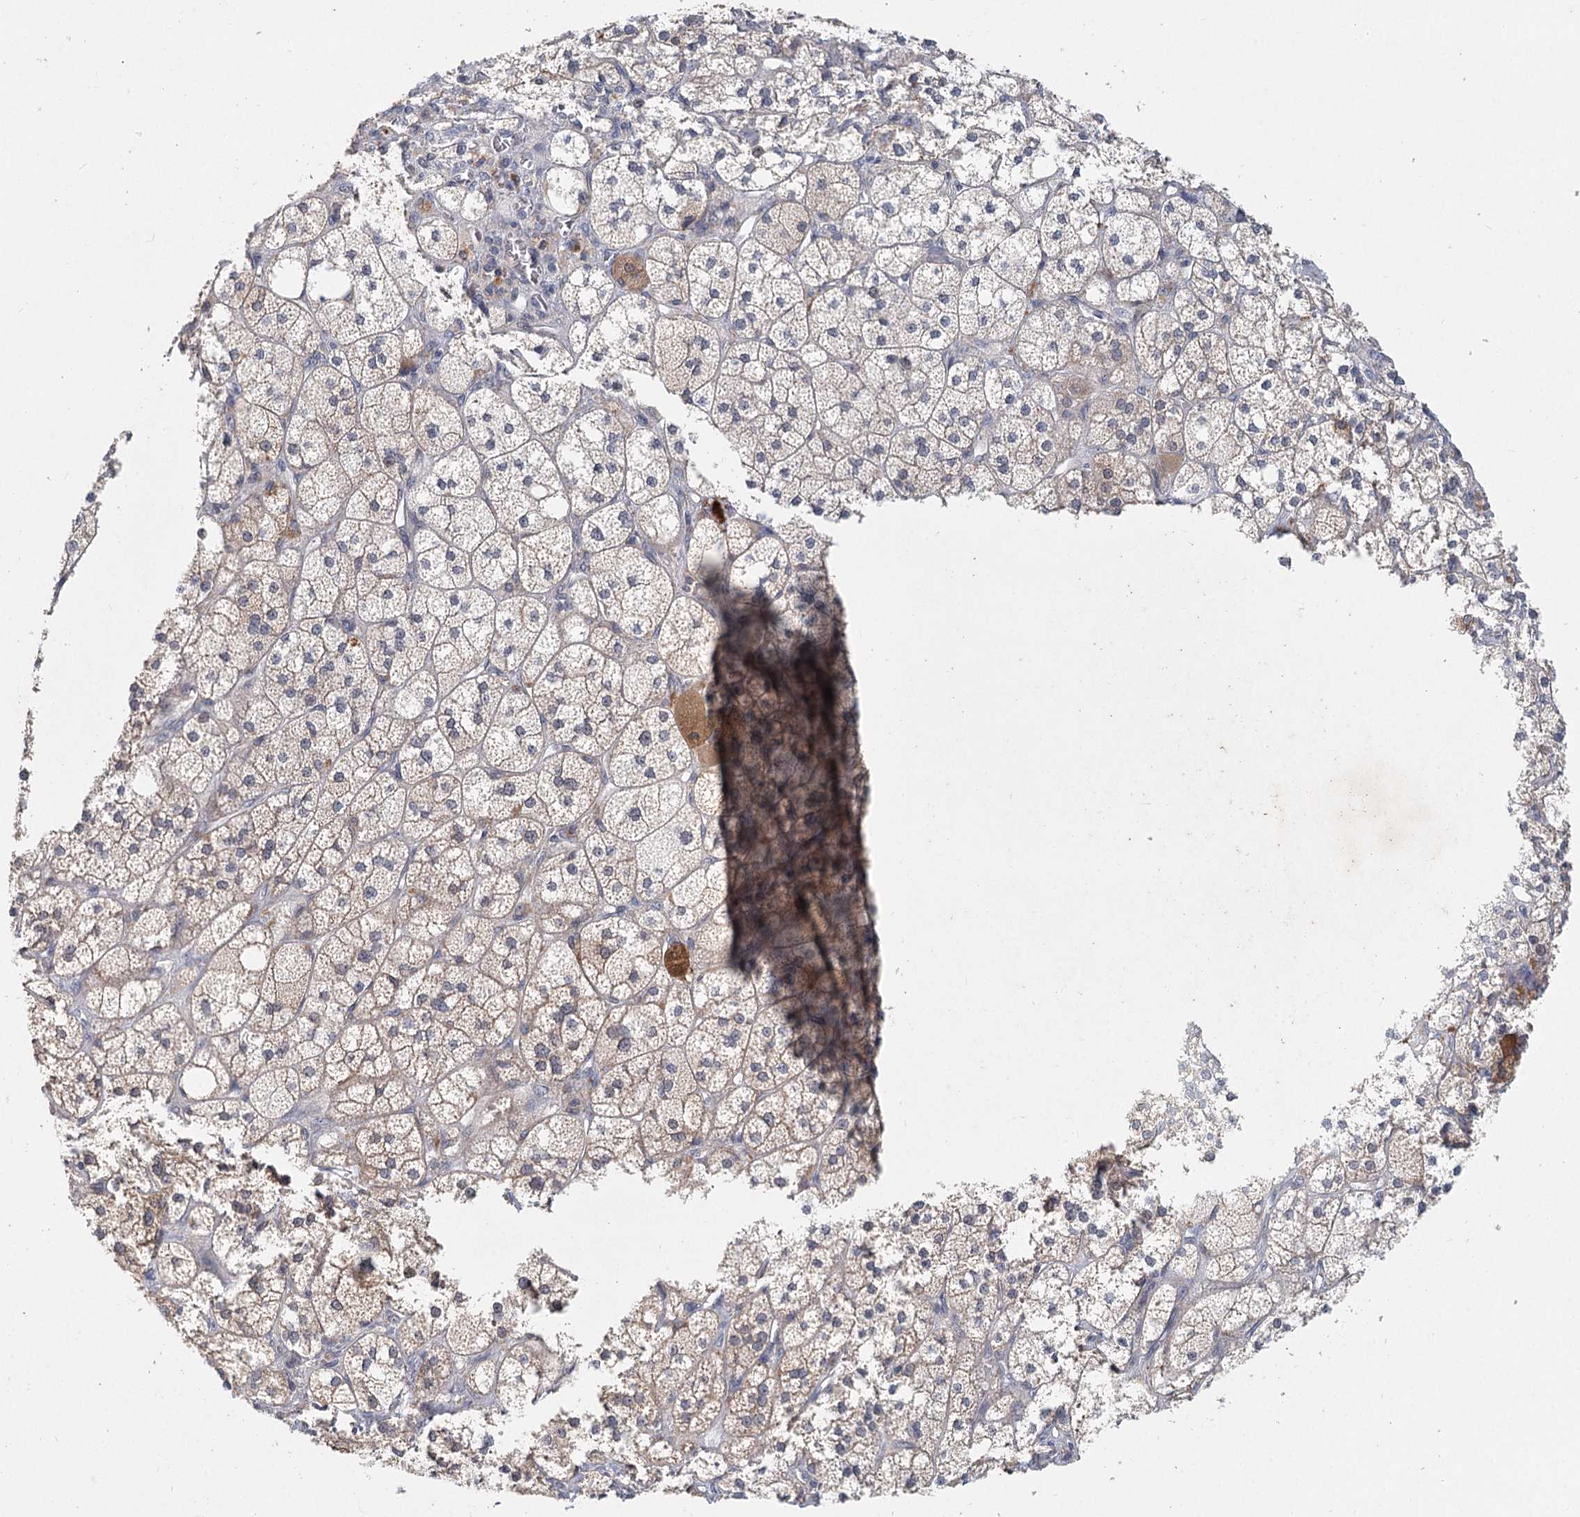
{"staining": {"intensity": "moderate", "quantity": "25%-75%", "location": "cytoplasmic/membranous,nuclear"}, "tissue": "adrenal gland", "cell_type": "Glandular cells", "image_type": "normal", "snomed": [{"axis": "morphology", "description": "Normal tissue, NOS"}, {"axis": "topography", "description": "Adrenal gland"}], "caption": "IHC image of normal adrenal gland stained for a protein (brown), which shows medium levels of moderate cytoplasmic/membranous,nuclear staining in approximately 25%-75% of glandular cells.", "gene": "AP3B1", "patient": {"sex": "male", "age": 61}}